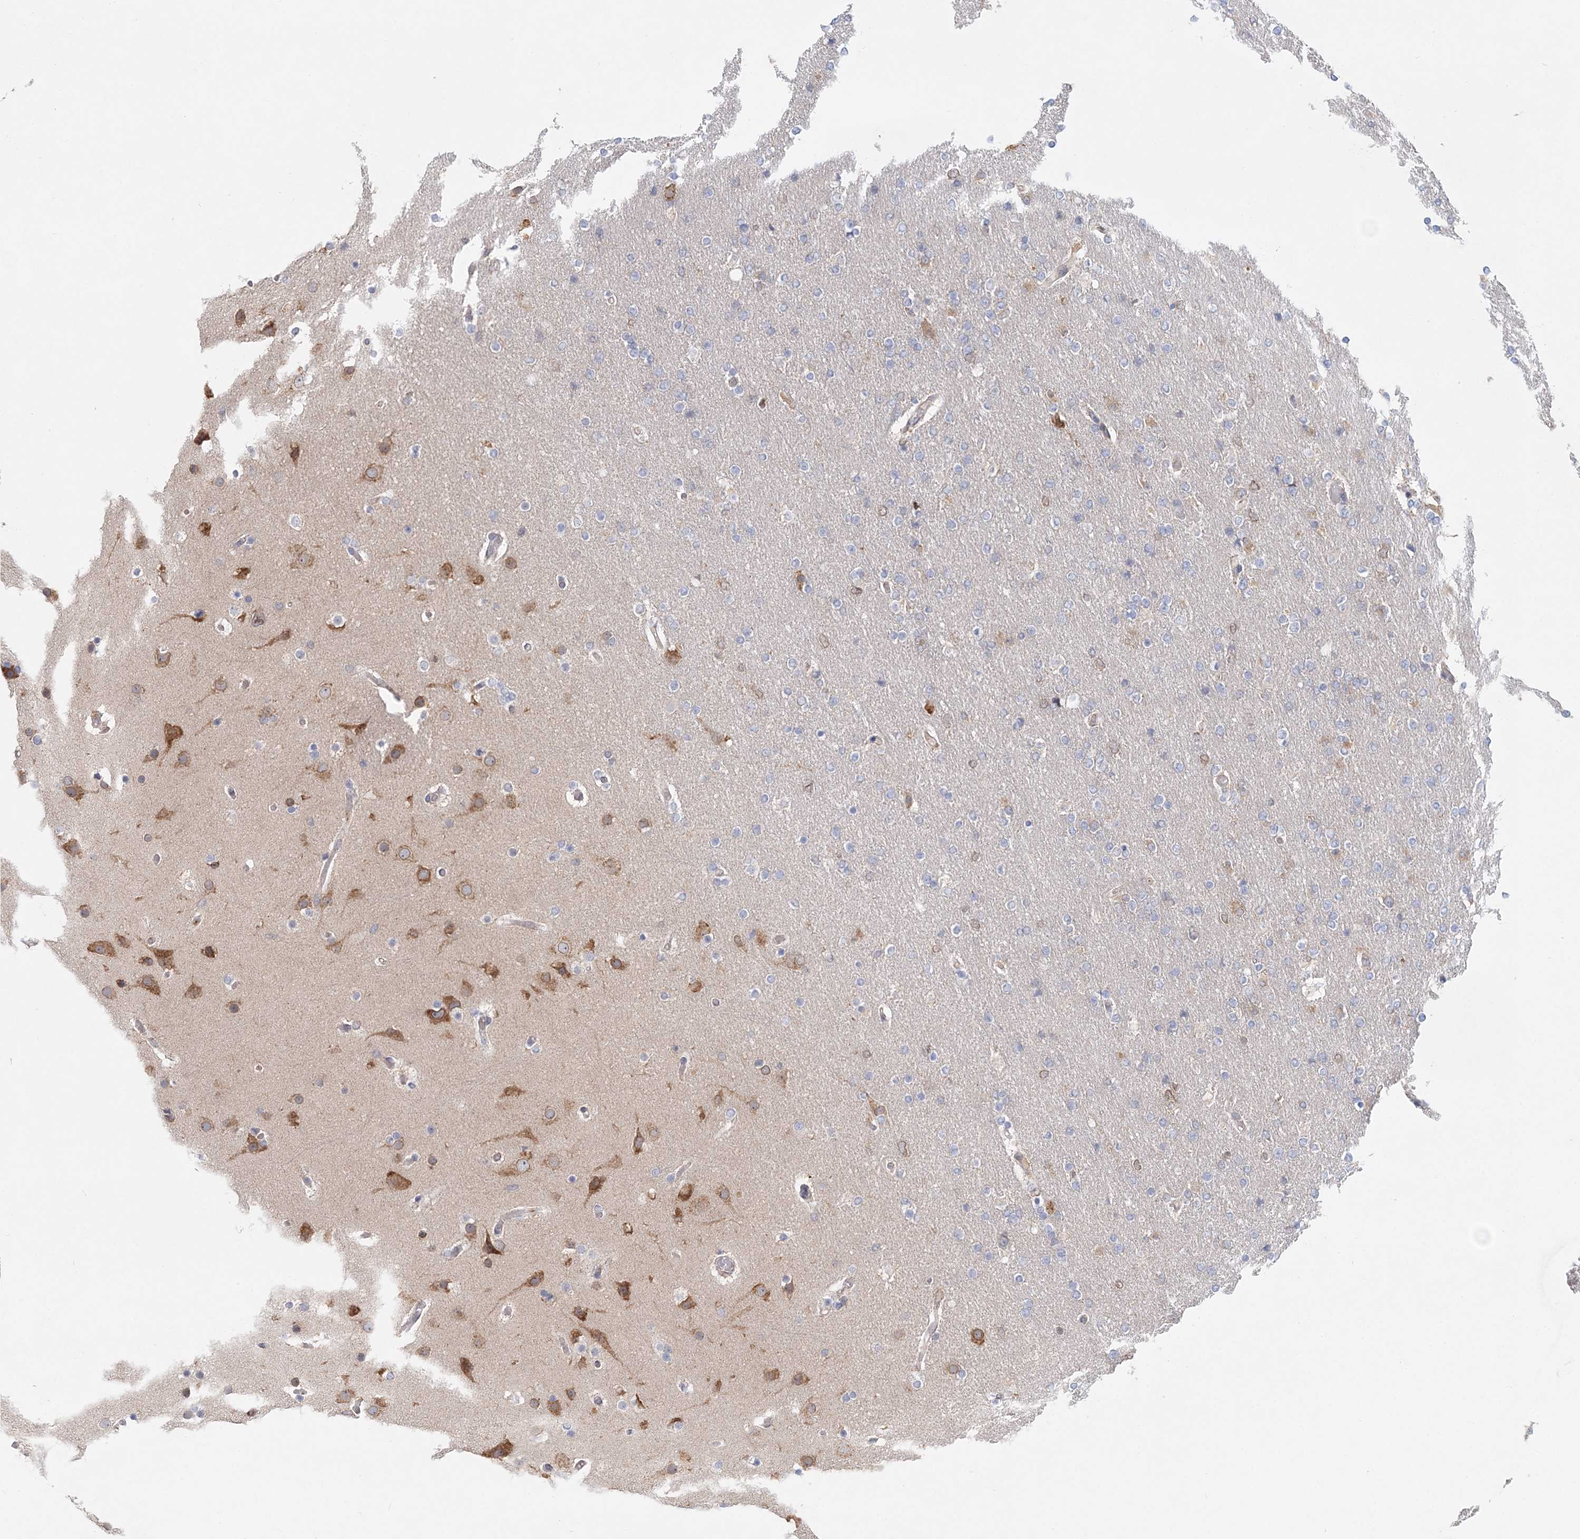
{"staining": {"intensity": "negative", "quantity": "none", "location": "none"}, "tissue": "glioma", "cell_type": "Tumor cells", "image_type": "cancer", "snomed": [{"axis": "morphology", "description": "Glioma, malignant, High grade"}, {"axis": "topography", "description": "Cerebral cortex"}], "caption": "Micrograph shows no significant protein positivity in tumor cells of malignant high-grade glioma.", "gene": "PCYOX1L", "patient": {"sex": "female", "age": 36}}